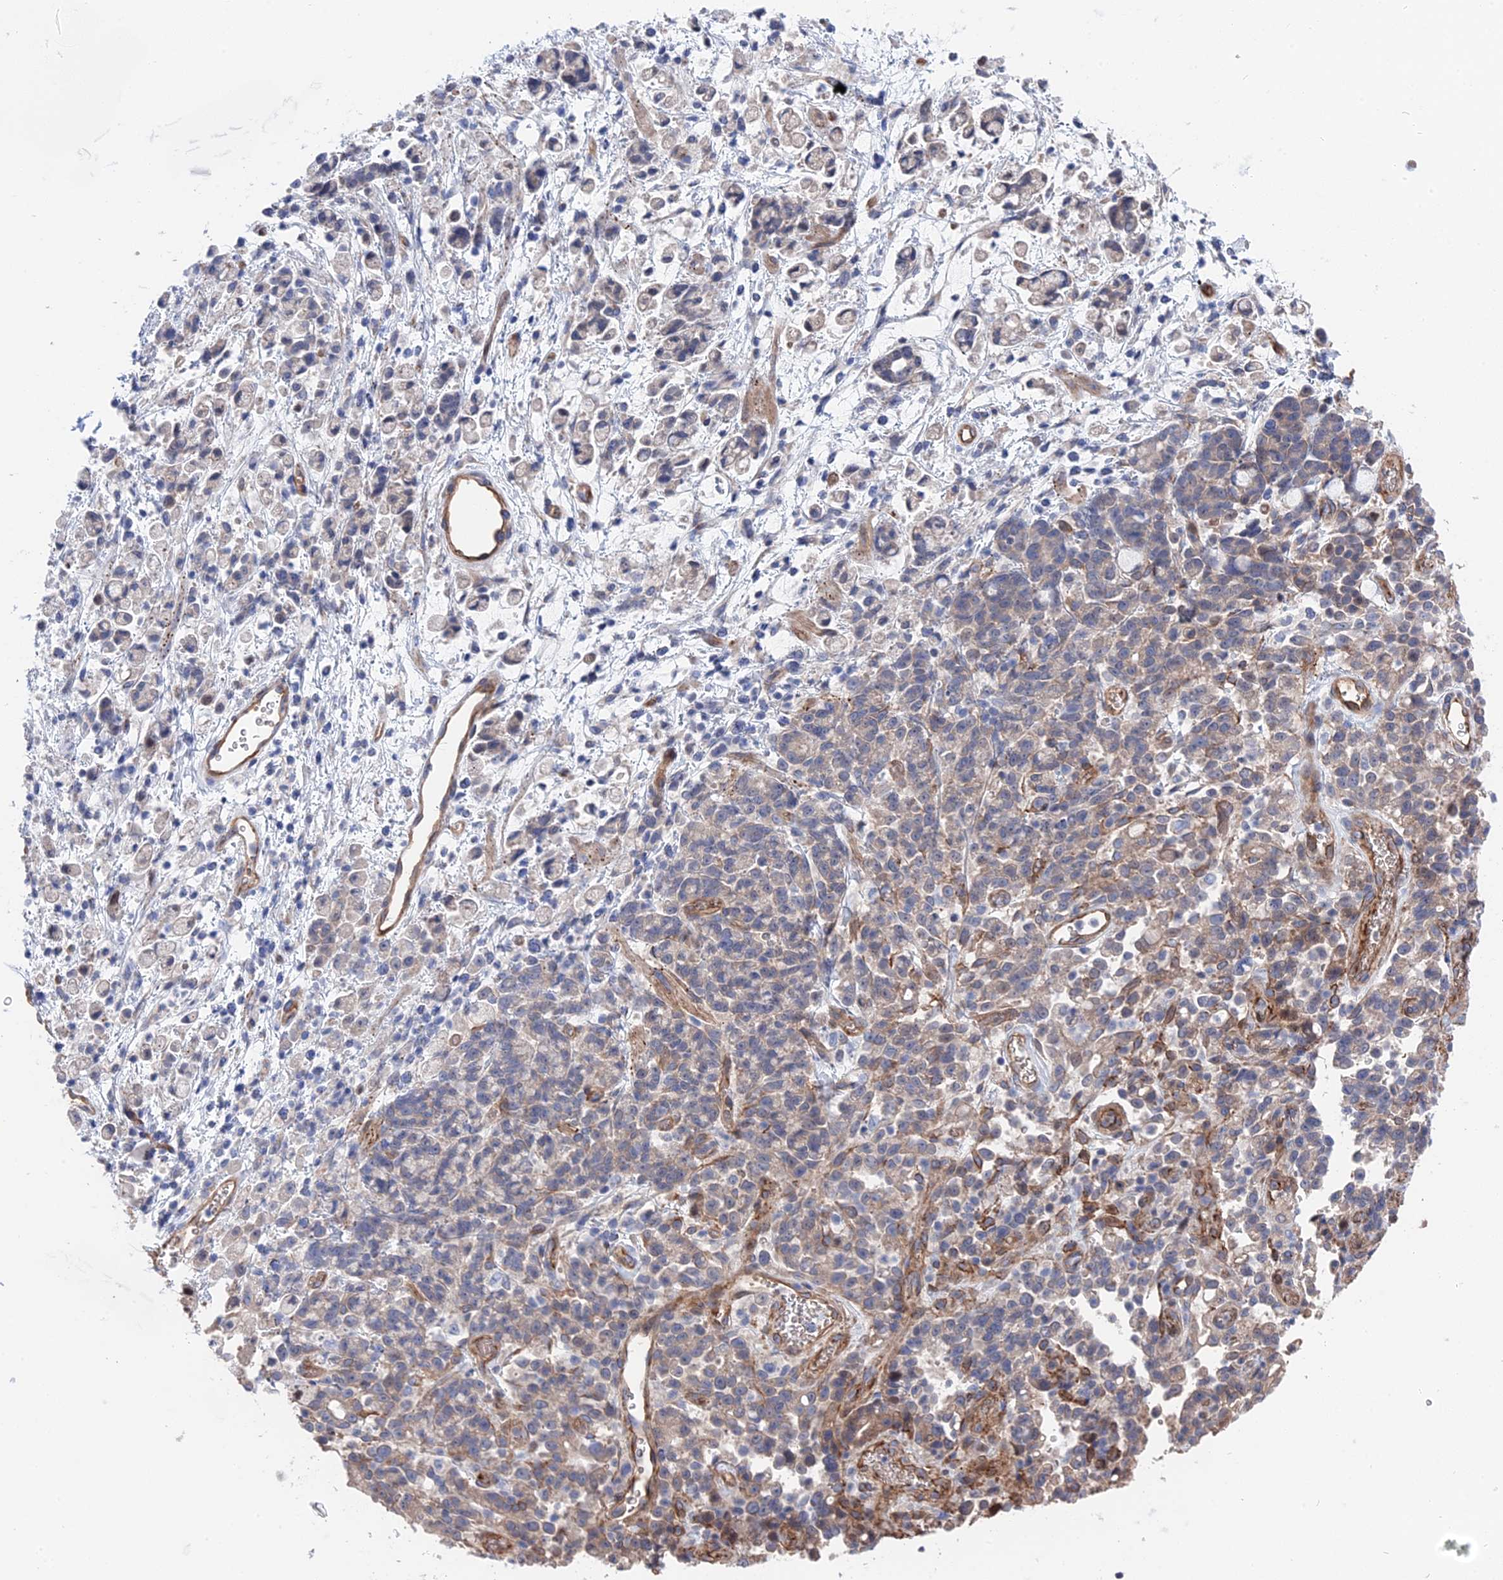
{"staining": {"intensity": "weak", "quantity": "<25%", "location": "cytoplasmic/membranous"}, "tissue": "stomach cancer", "cell_type": "Tumor cells", "image_type": "cancer", "snomed": [{"axis": "morphology", "description": "Adenocarcinoma, NOS"}, {"axis": "topography", "description": "Stomach"}], "caption": "DAB (3,3'-diaminobenzidine) immunohistochemical staining of human stomach adenocarcinoma demonstrates no significant staining in tumor cells.", "gene": "MTHFSD", "patient": {"sex": "female", "age": 60}}